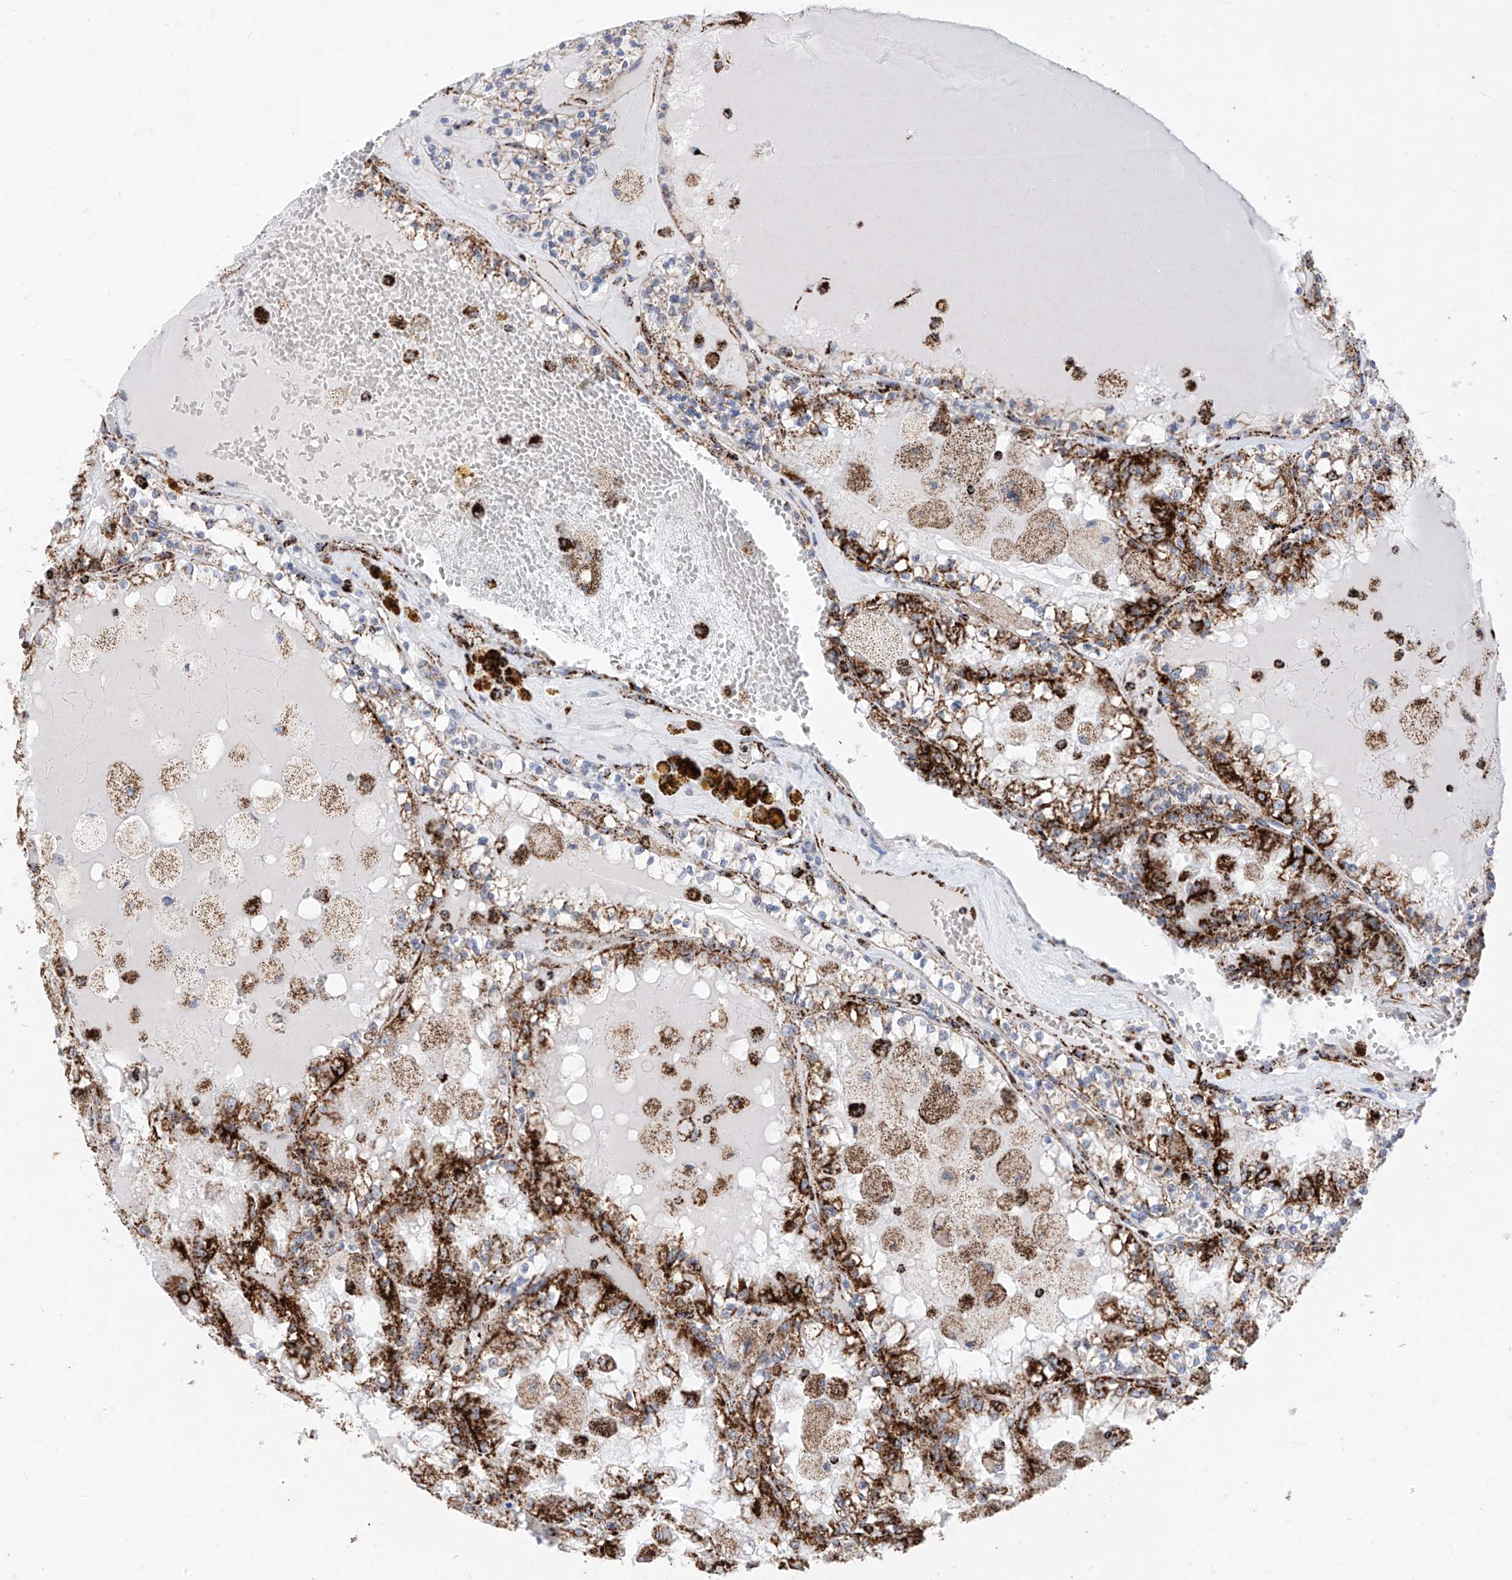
{"staining": {"intensity": "strong", "quantity": "25%-75%", "location": "cytoplasmic/membranous"}, "tissue": "renal cancer", "cell_type": "Tumor cells", "image_type": "cancer", "snomed": [{"axis": "morphology", "description": "Adenocarcinoma, NOS"}, {"axis": "topography", "description": "Kidney"}], "caption": "Adenocarcinoma (renal) stained with immunohistochemistry displays strong cytoplasmic/membranous staining in about 25%-75% of tumor cells. (Stains: DAB in brown, nuclei in blue, Microscopy: brightfield microscopy at high magnification).", "gene": "COX5B", "patient": {"sex": "female", "age": 56}}